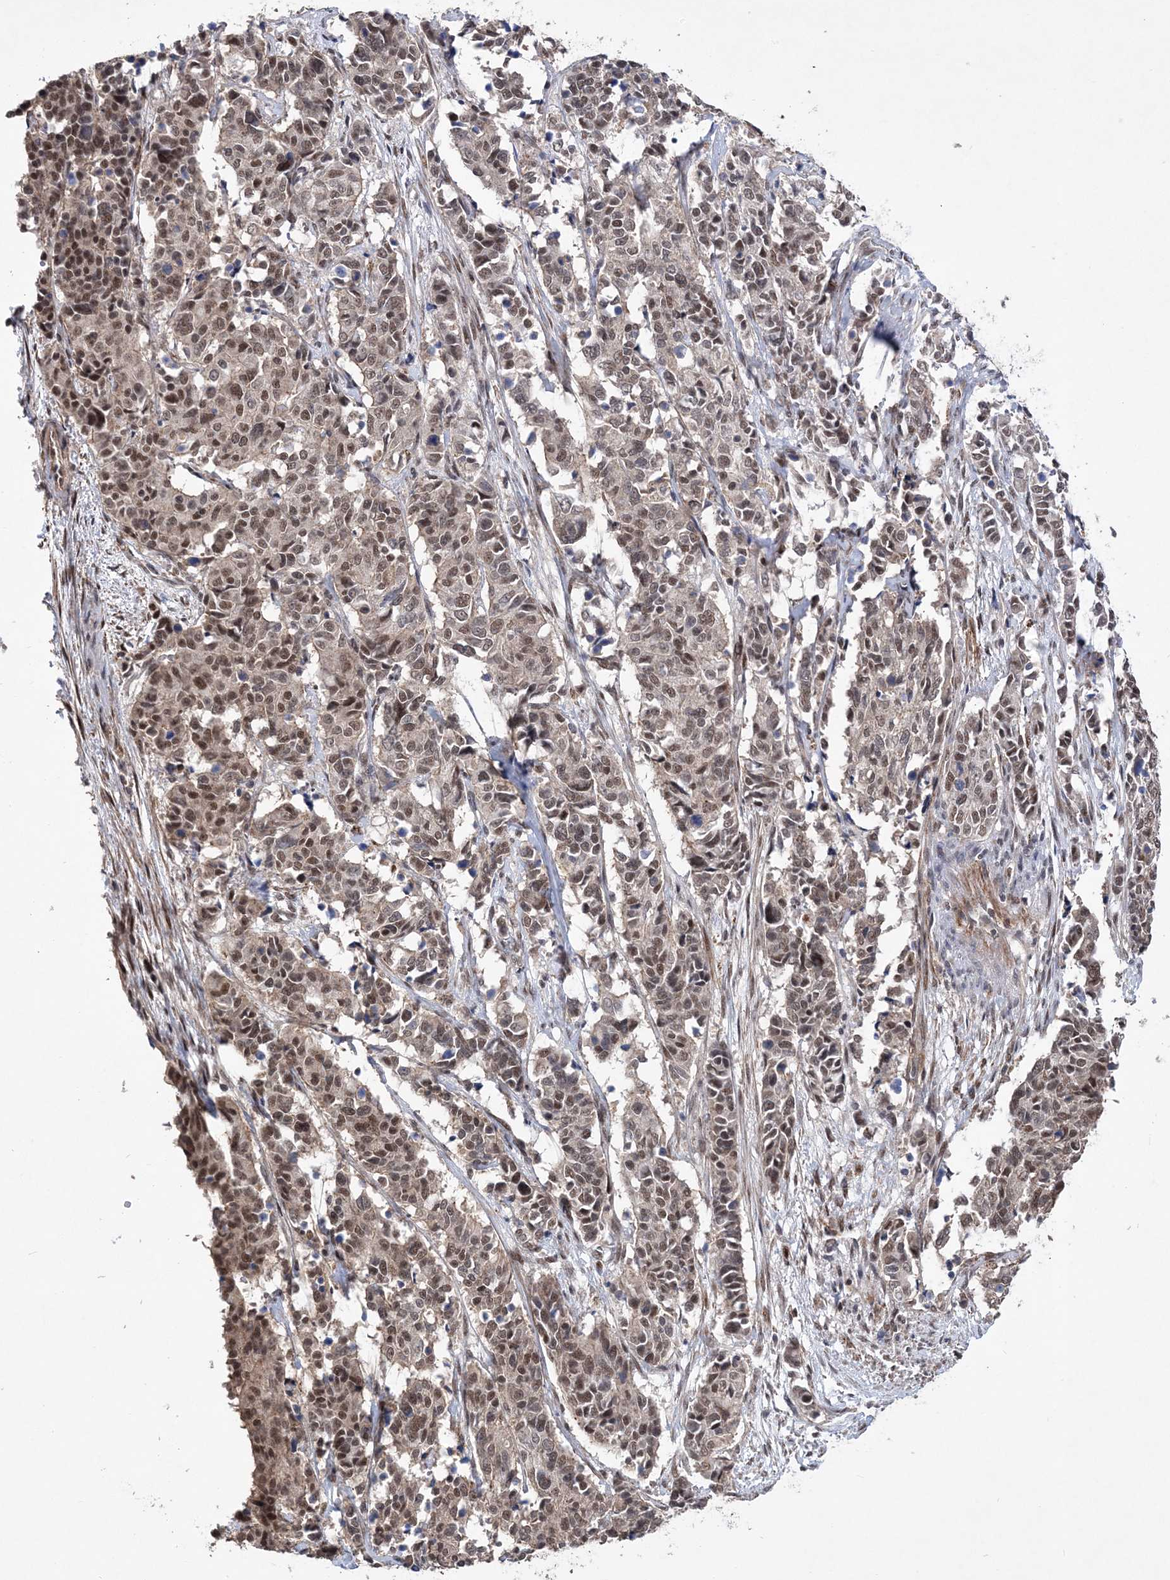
{"staining": {"intensity": "moderate", "quantity": ">75%", "location": "nuclear"}, "tissue": "cervical cancer", "cell_type": "Tumor cells", "image_type": "cancer", "snomed": [{"axis": "morphology", "description": "Normal tissue, NOS"}, {"axis": "morphology", "description": "Squamous cell carcinoma, NOS"}, {"axis": "topography", "description": "Cervix"}], "caption": "Immunohistochemical staining of cervical cancer displays medium levels of moderate nuclear staining in about >75% of tumor cells.", "gene": "BOD1L1", "patient": {"sex": "female", "age": 35}}